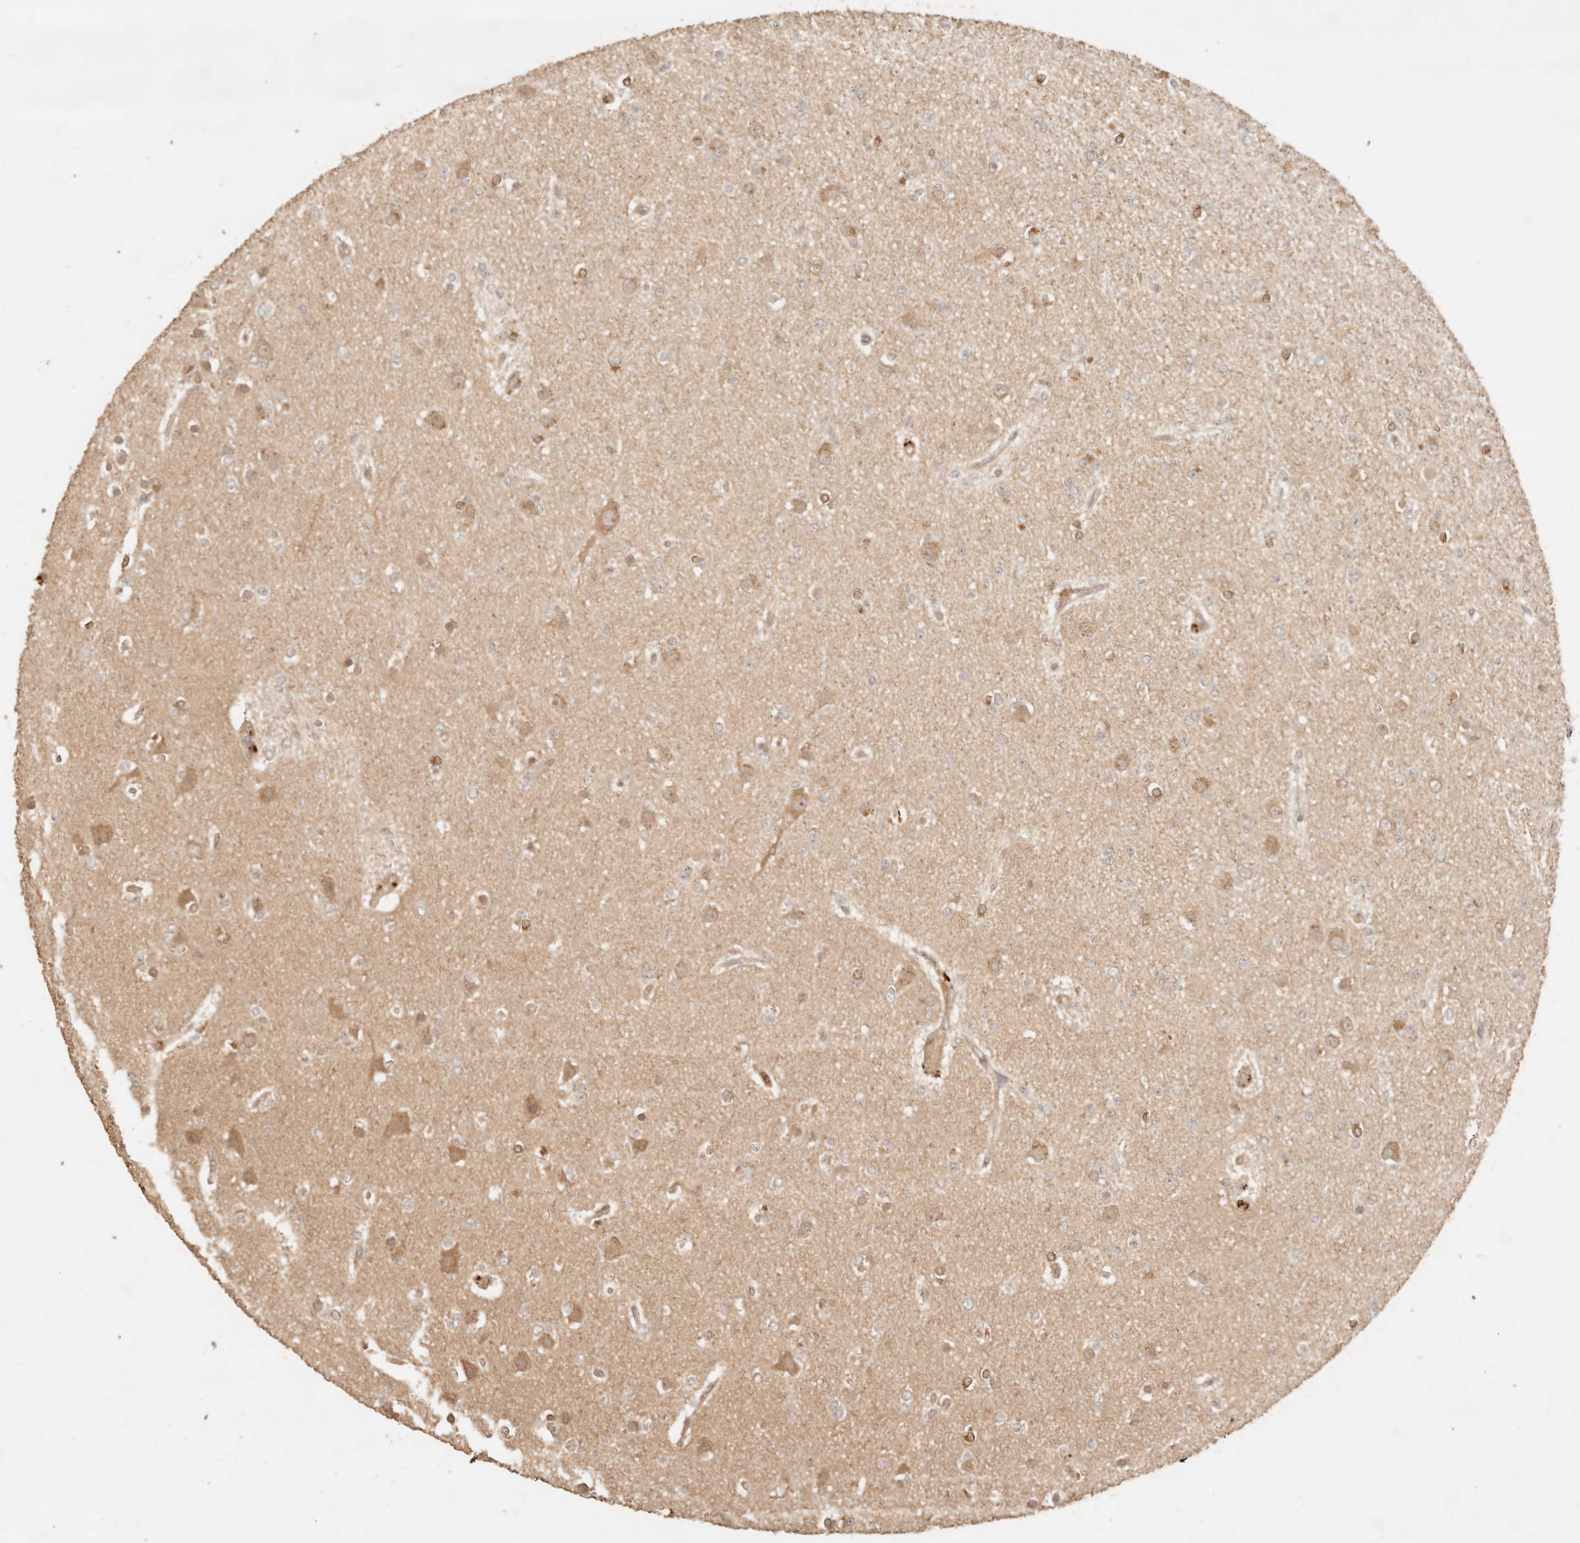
{"staining": {"intensity": "moderate", "quantity": "25%-75%", "location": "cytoplasmic/membranous,nuclear"}, "tissue": "glioma", "cell_type": "Tumor cells", "image_type": "cancer", "snomed": [{"axis": "morphology", "description": "Glioma, malignant, Low grade"}, {"axis": "topography", "description": "Brain"}], "caption": "Moderate cytoplasmic/membranous and nuclear protein positivity is appreciated in about 25%-75% of tumor cells in glioma. (DAB (3,3'-diaminobenzidine) IHC with brightfield microscopy, high magnification).", "gene": "INTS11", "patient": {"sex": "female", "age": 22}}